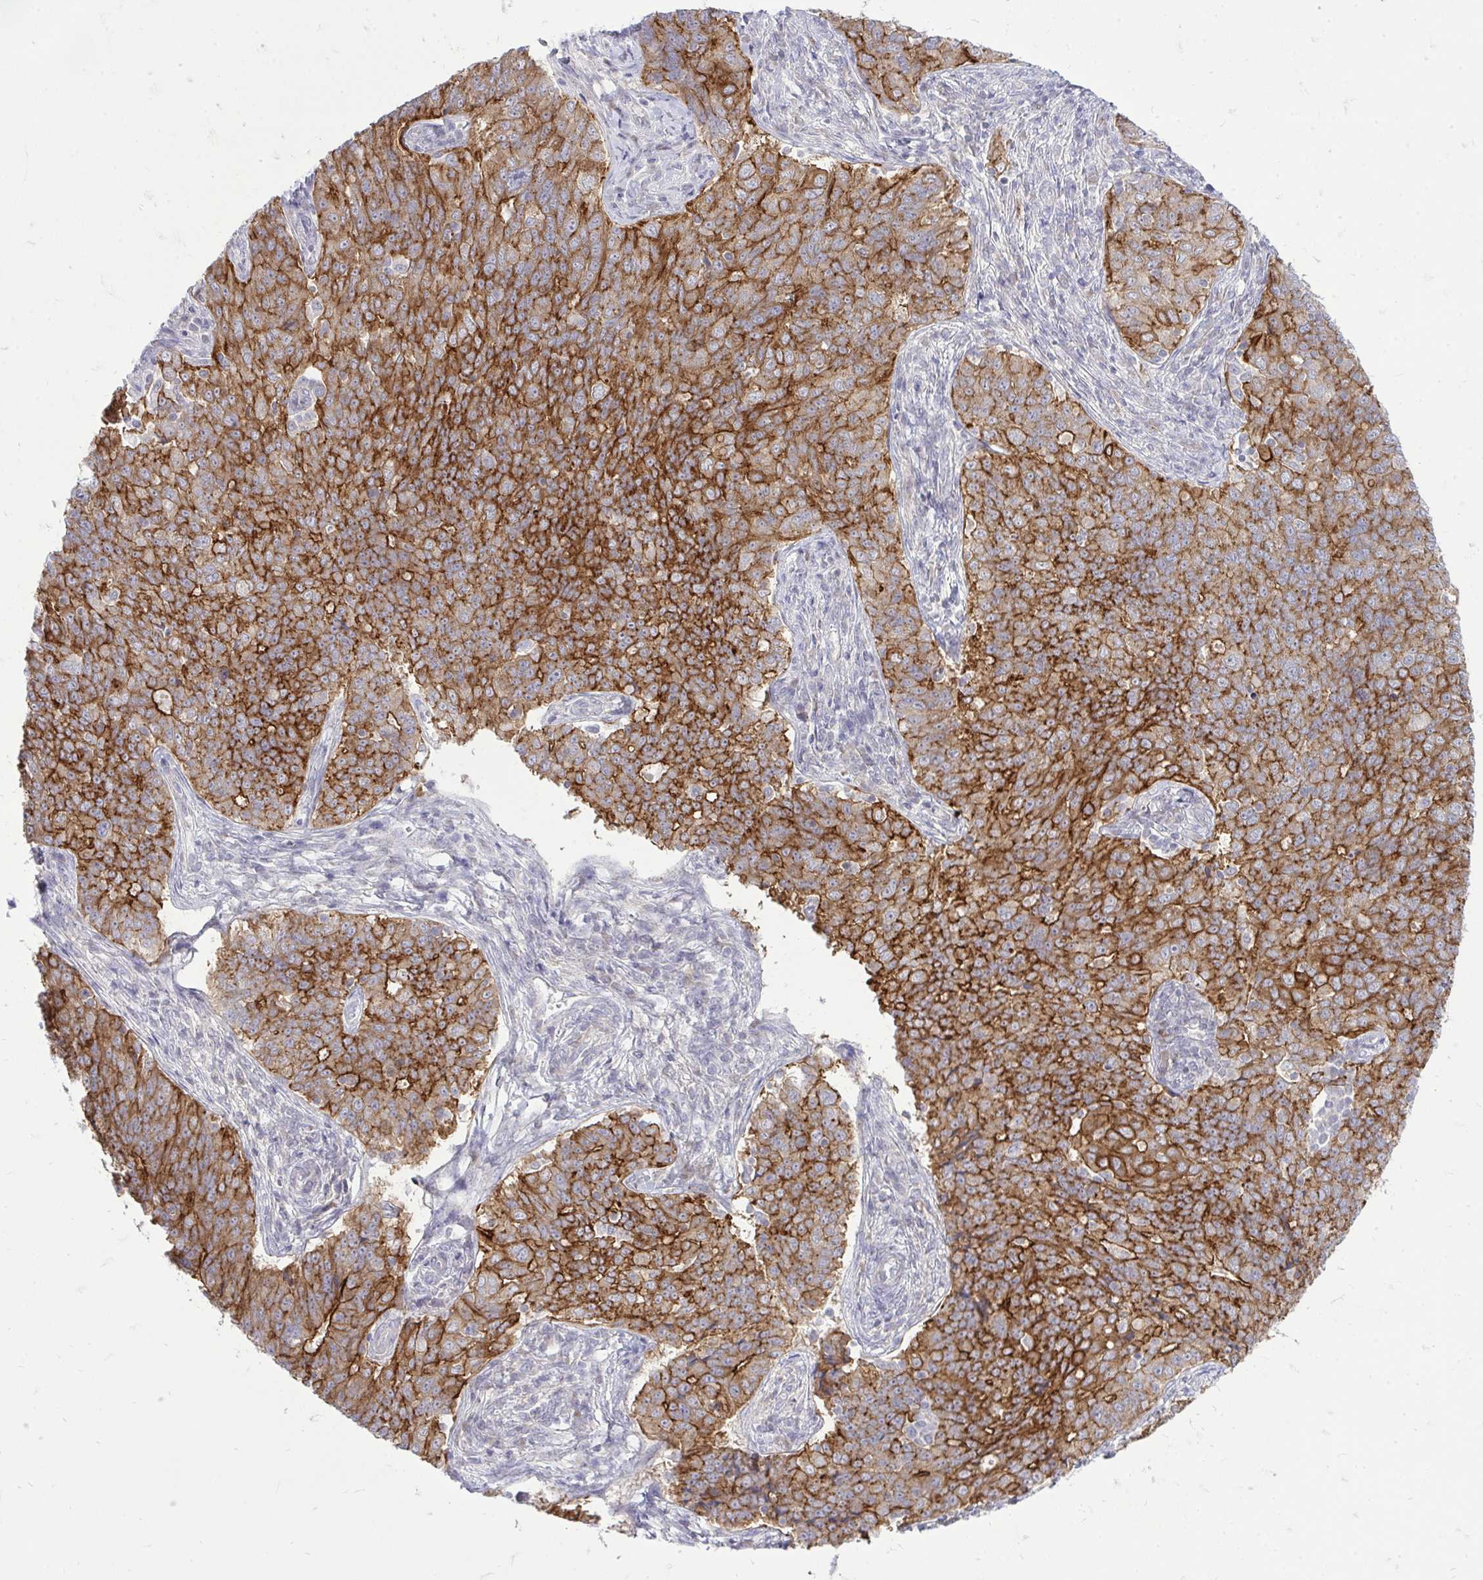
{"staining": {"intensity": "strong", "quantity": ">75%", "location": "cytoplasmic/membranous"}, "tissue": "endometrial cancer", "cell_type": "Tumor cells", "image_type": "cancer", "snomed": [{"axis": "morphology", "description": "Adenocarcinoma, NOS"}, {"axis": "topography", "description": "Endometrium"}], "caption": "About >75% of tumor cells in endometrial cancer demonstrate strong cytoplasmic/membranous protein positivity as visualized by brown immunohistochemical staining.", "gene": "SPTBN2", "patient": {"sex": "female", "age": 43}}